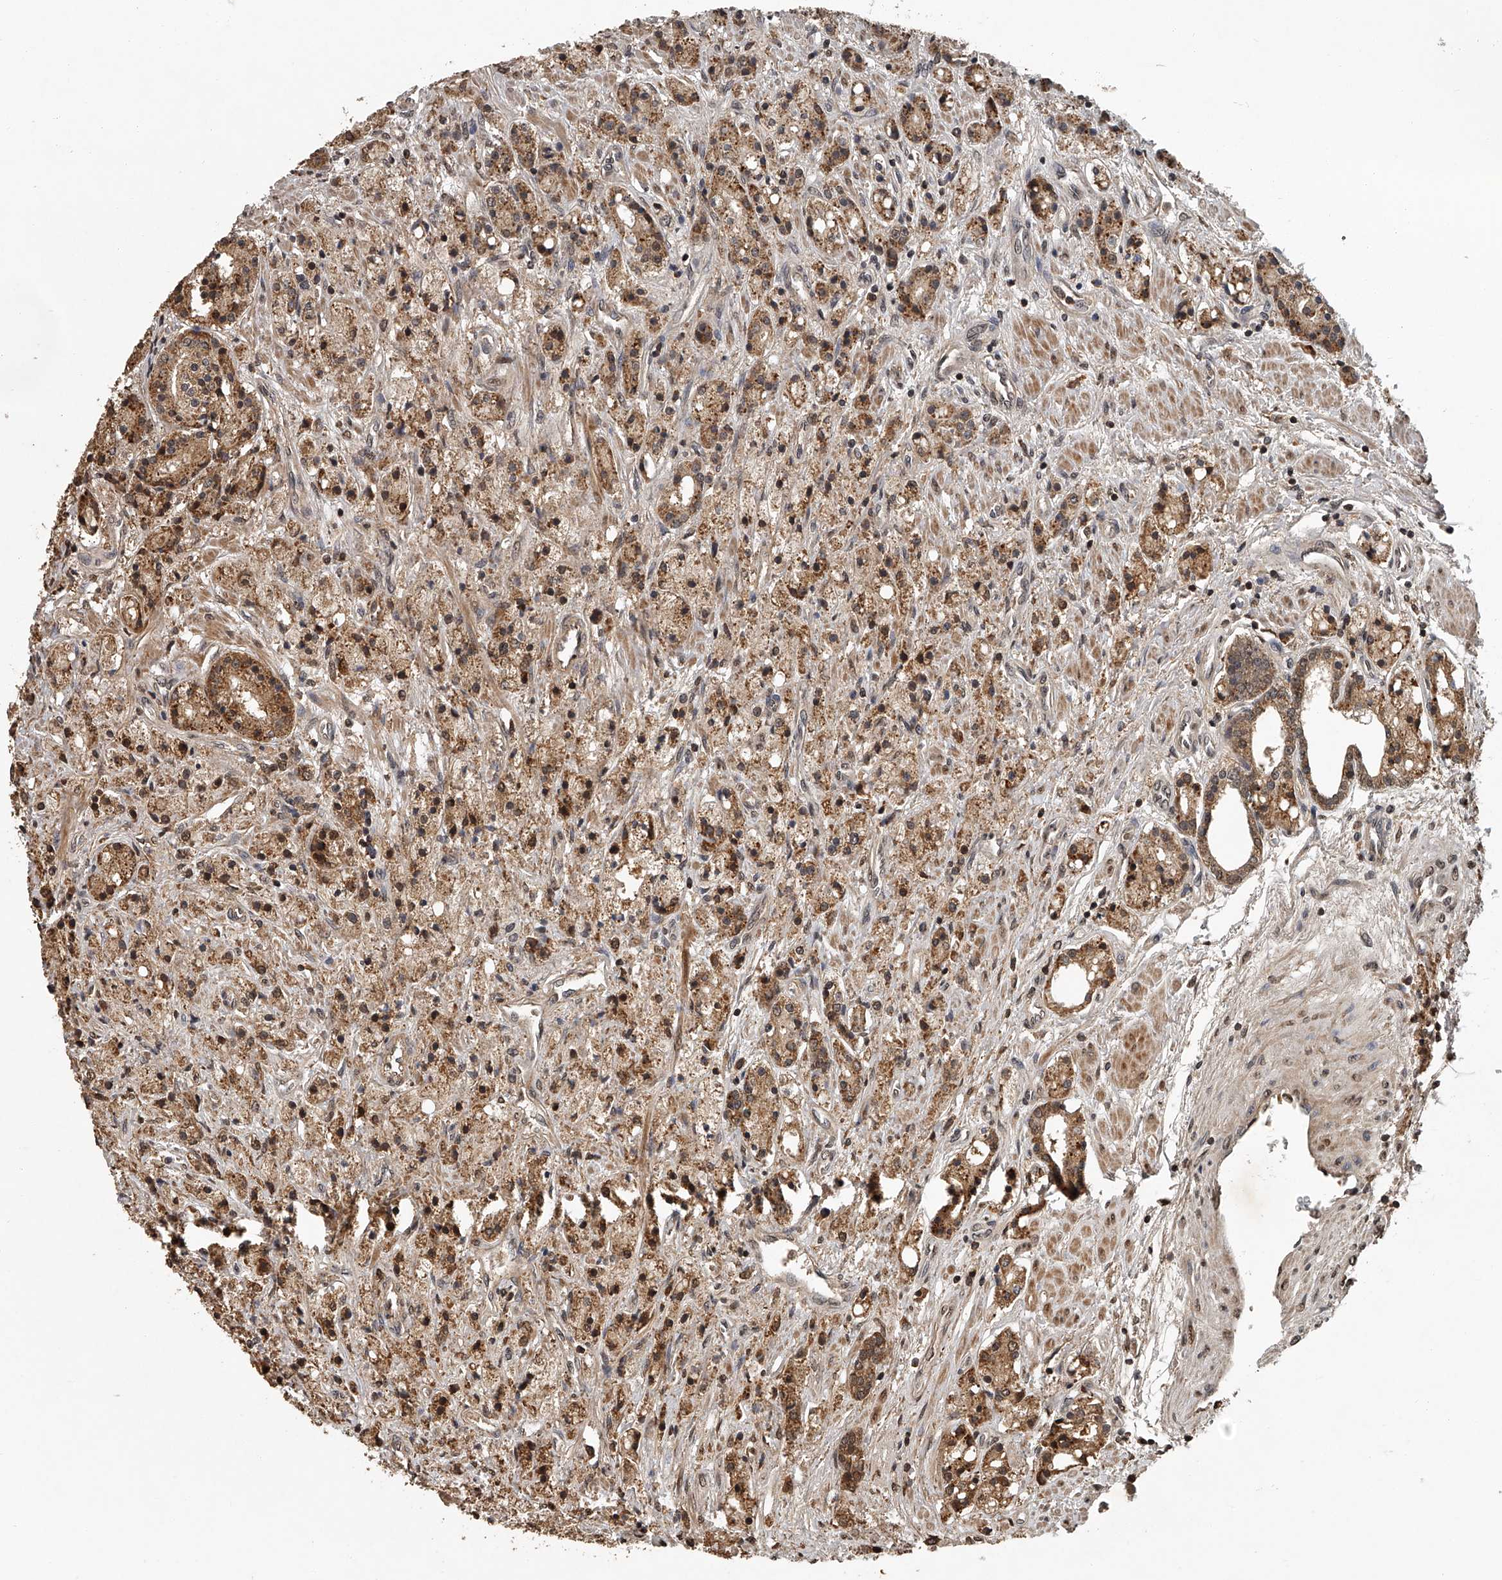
{"staining": {"intensity": "moderate", "quantity": ">75%", "location": "cytoplasmic/membranous"}, "tissue": "prostate cancer", "cell_type": "Tumor cells", "image_type": "cancer", "snomed": [{"axis": "morphology", "description": "Adenocarcinoma, High grade"}, {"axis": "topography", "description": "Prostate"}], "caption": "The photomicrograph shows staining of prostate adenocarcinoma (high-grade), revealing moderate cytoplasmic/membranous protein expression (brown color) within tumor cells.", "gene": "PLEKHG1", "patient": {"sex": "male", "age": 60}}